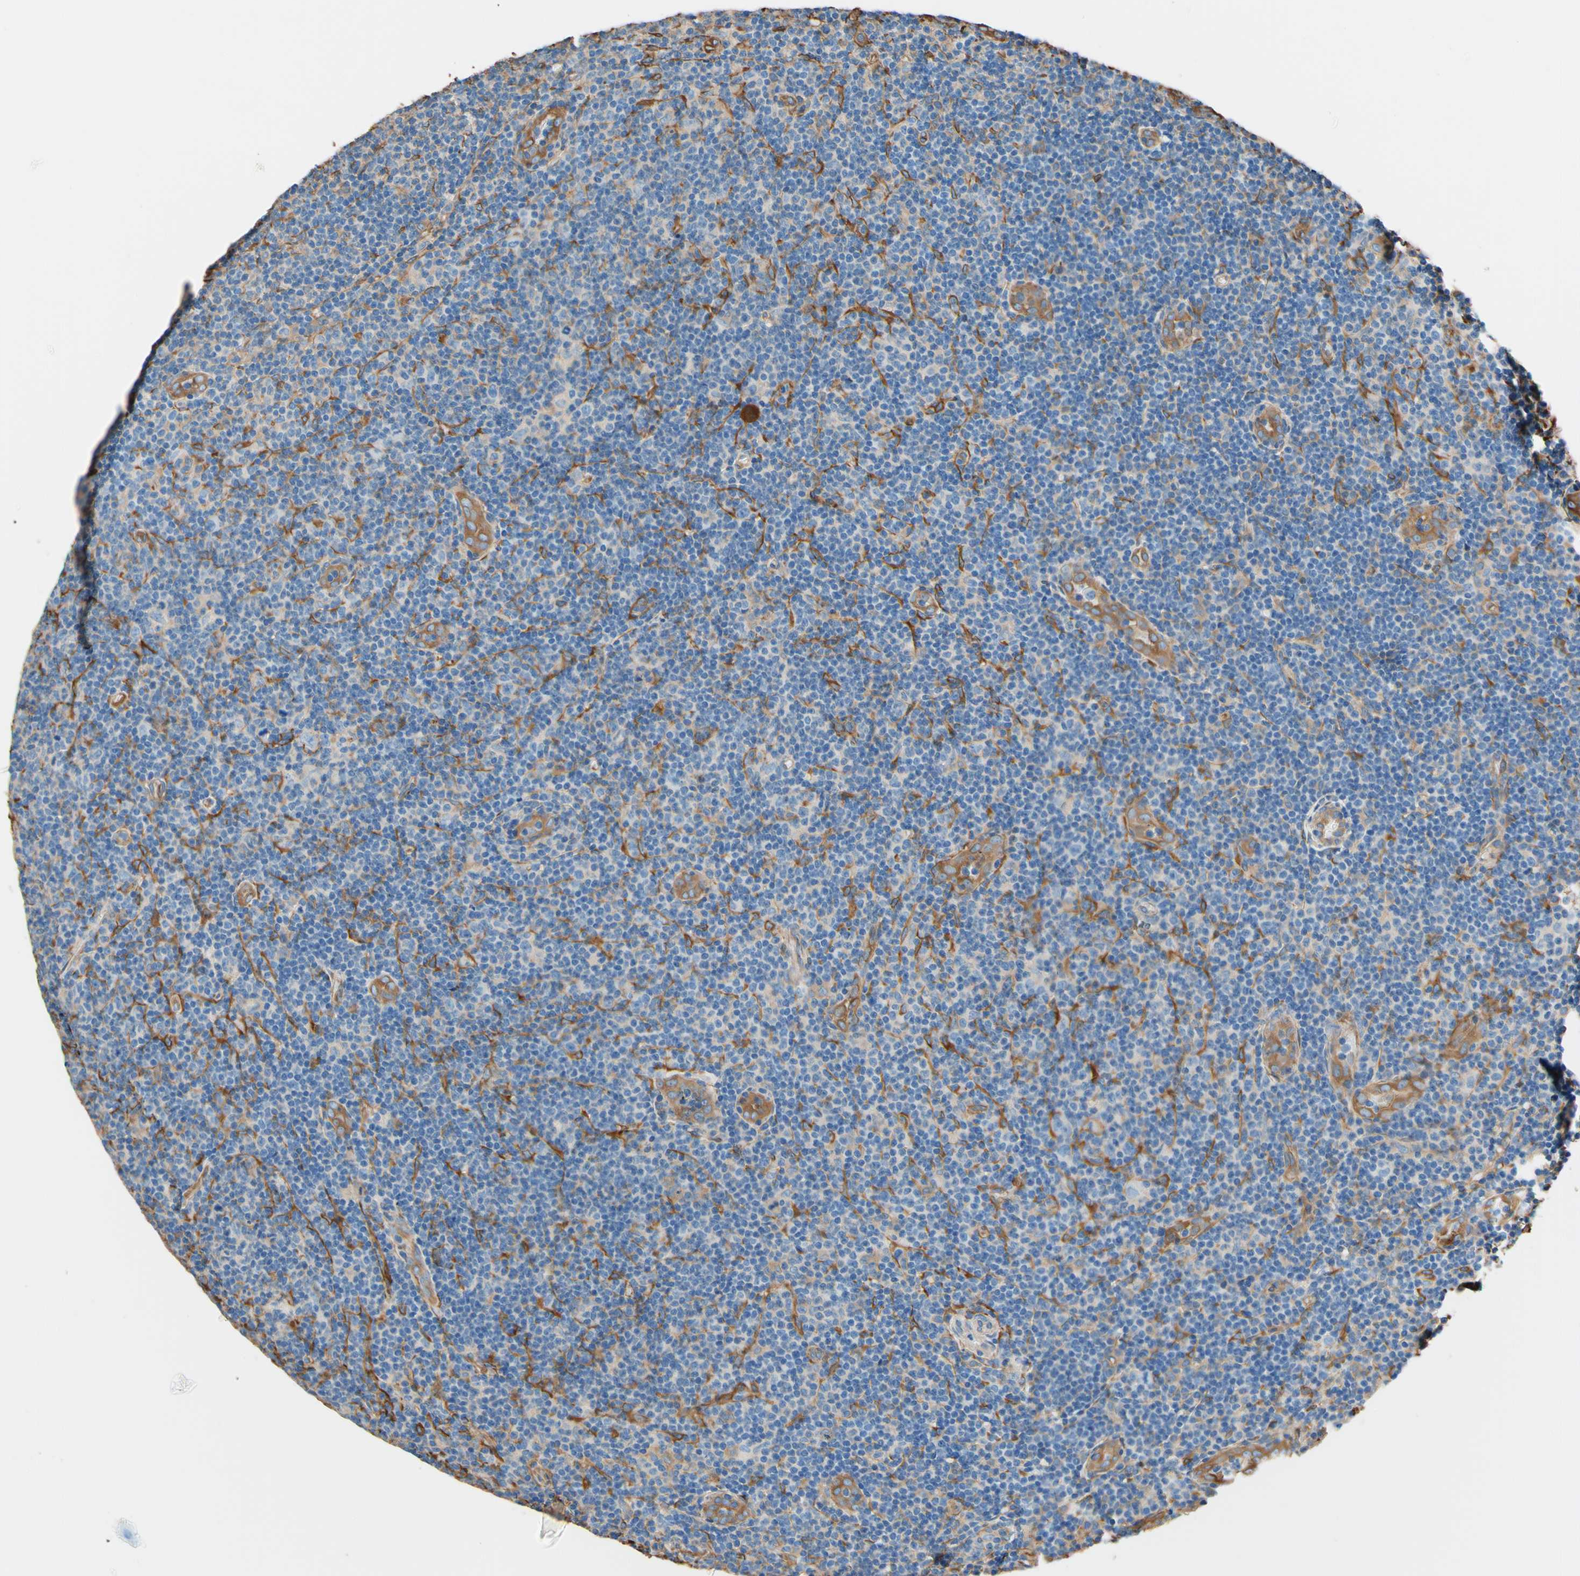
{"staining": {"intensity": "negative", "quantity": "none", "location": "none"}, "tissue": "lymphoma", "cell_type": "Tumor cells", "image_type": "cancer", "snomed": [{"axis": "morphology", "description": "Malignant lymphoma, non-Hodgkin's type, Low grade"}, {"axis": "topography", "description": "Lymph node"}], "caption": "Tumor cells show no significant protein positivity in malignant lymphoma, non-Hodgkin's type (low-grade).", "gene": "DPYSL3", "patient": {"sex": "male", "age": 83}}